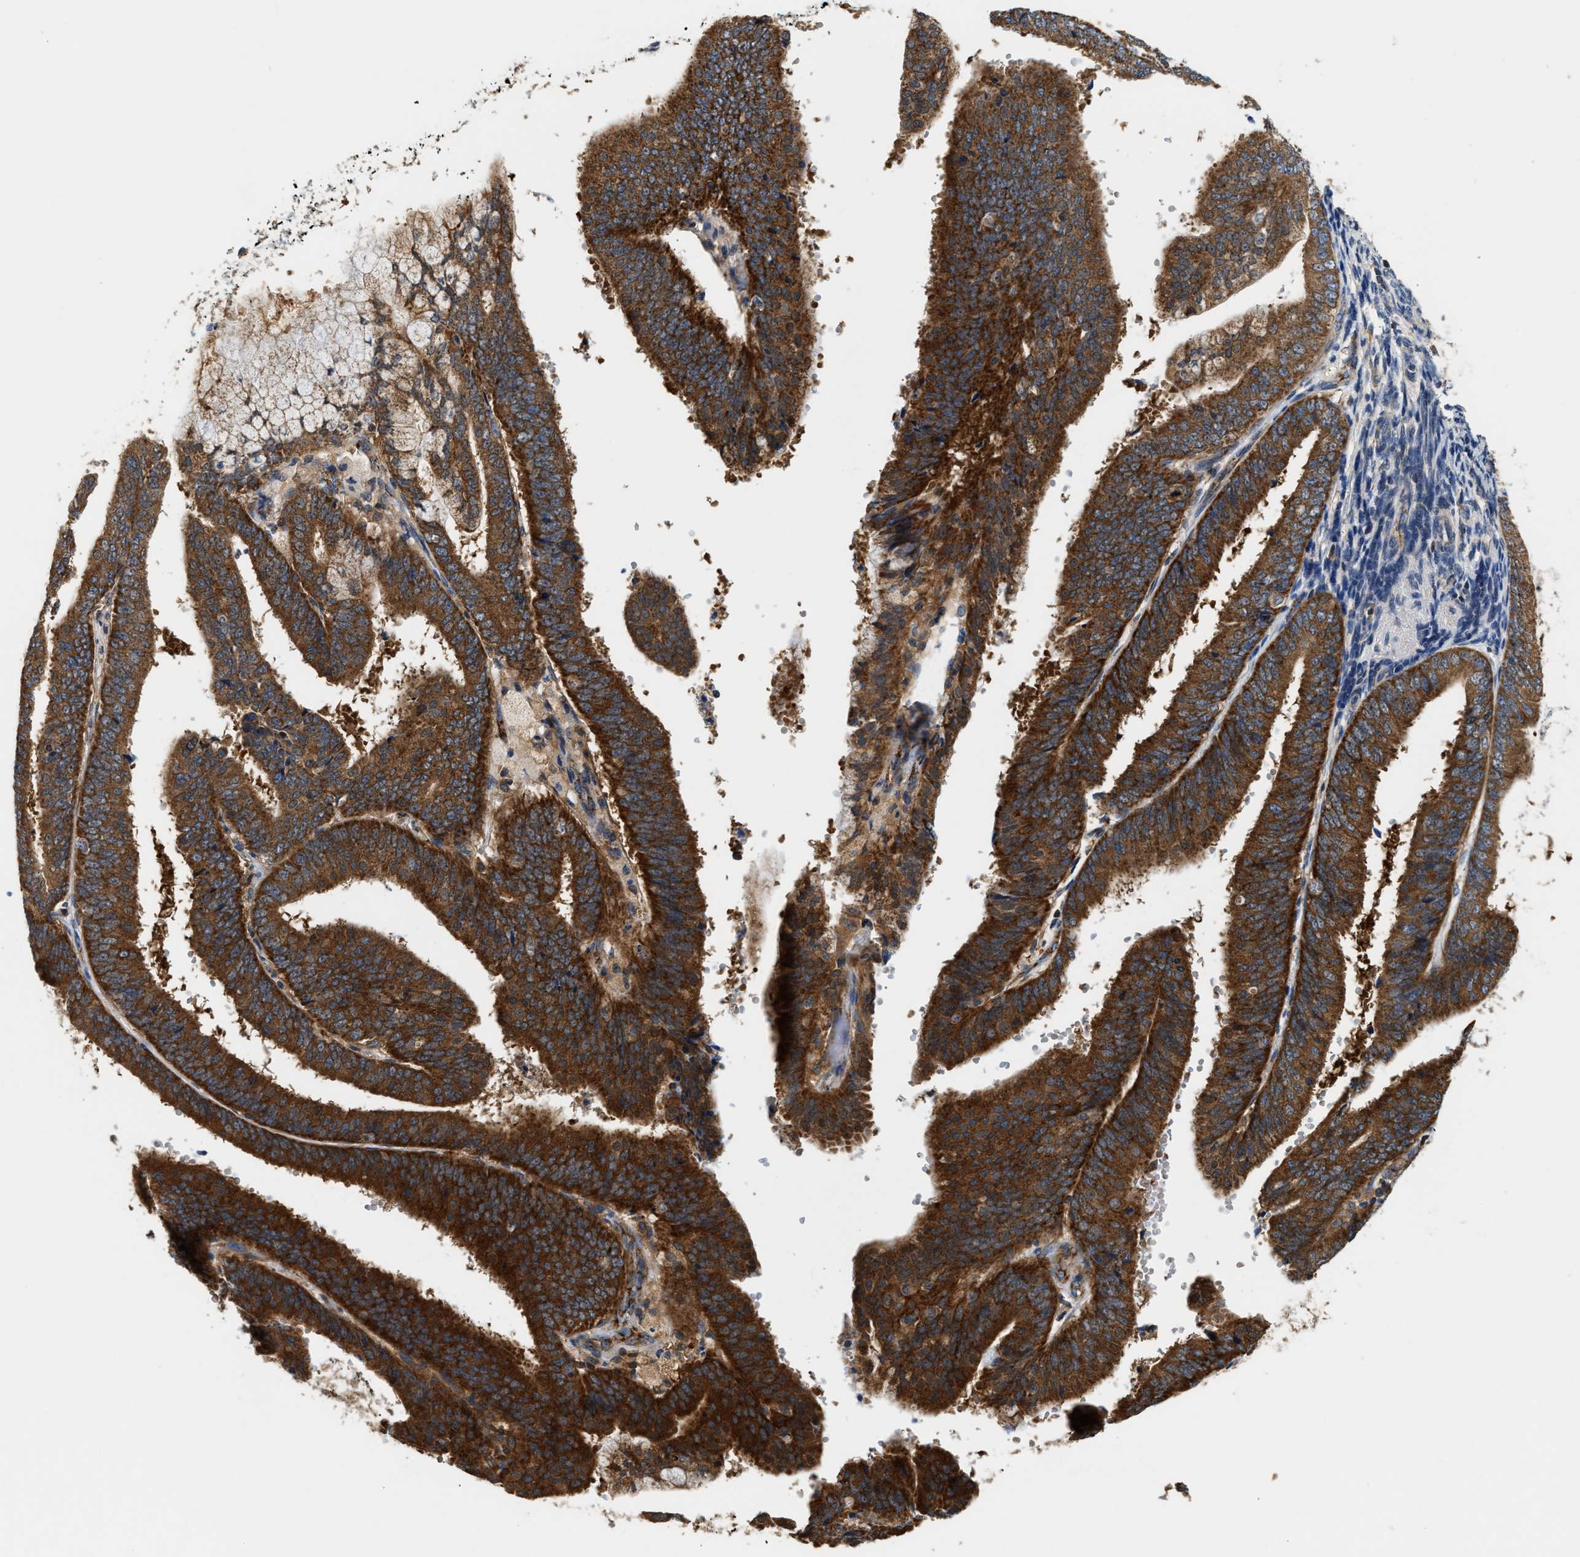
{"staining": {"intensity": "strong", "quantity": ">75%", "location": "cytoplasmic/membranous"}, "tissue": "endometrial cancer", "cell_type": "Tumor cells", "image_type": "cancer", "snomed": [{"axis": "morphology", "description": "Adenocarcinoma, NOS"}, {"axis": "topography", "description": "Endometrium"}], "caption": "Protein analysis of endometrial adenocarcinoma tissue displays strong cytoplasmic/membranous positivity in approximately >75% of tumor cells.", "gene": "CCM2", "patient": {"sex": "female", "age": 63}}